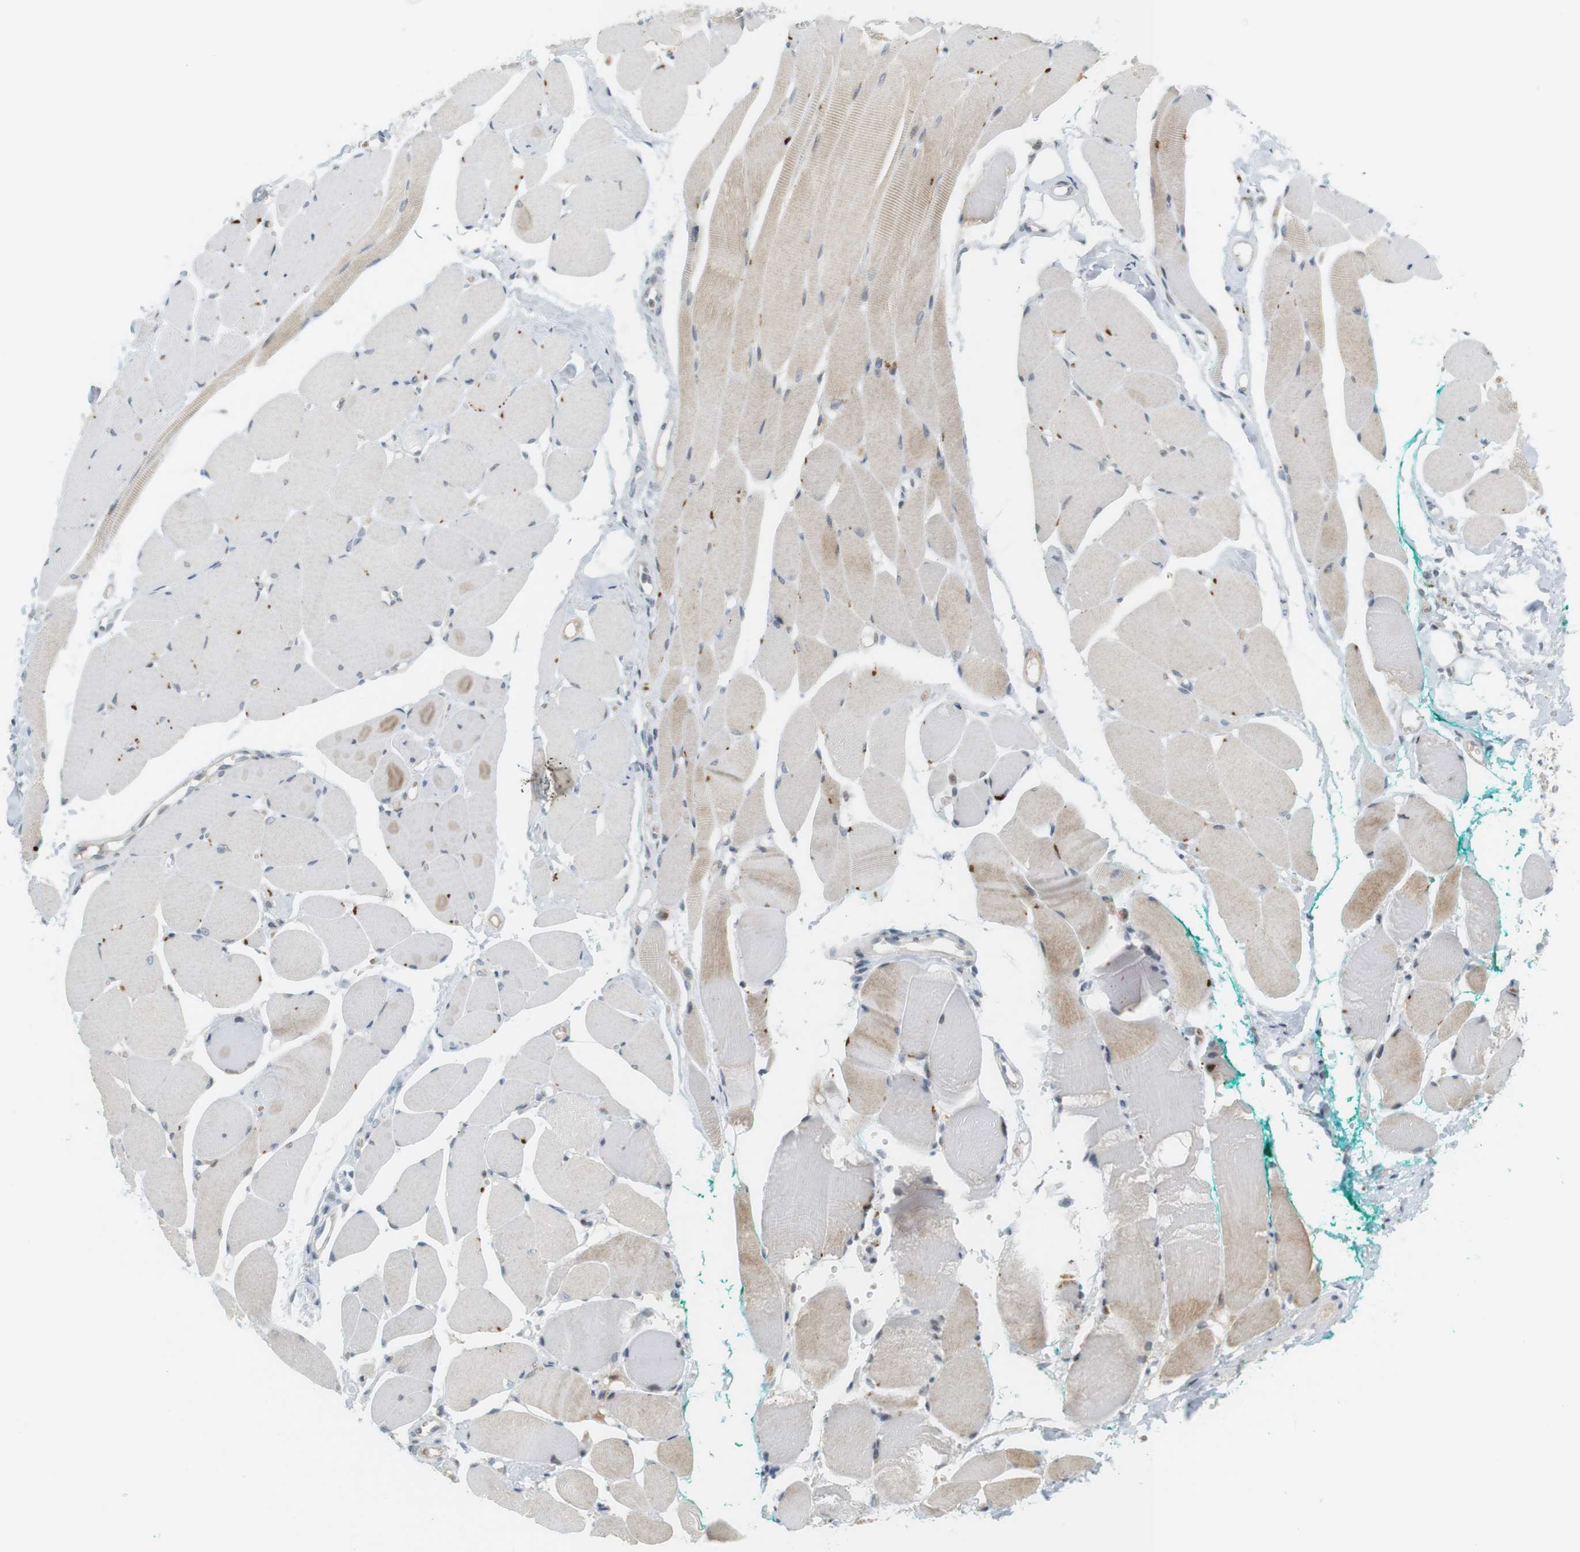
{"staining": {"intensity": "weak", "quantity": "<25%", "location": "cytoplasmic/membranous"}, "tissue": "skeletal muscle", "cell_type": "Myocytes", "image_type": "normal", "snomed": [{"axis": "morphology", "description": "Normal tissue, NOS"}, {"axis": "topography", "description": "Skeletal muscle"}, {"axis": "topography", "description": "Peripheral nerve tissue"}], "caption": "Immunohistochemistry of benign human skeletal muscle displays no positivity in myocytes.", "gene": "DMC1", "patient": {"sex": "female", "age": 84}}